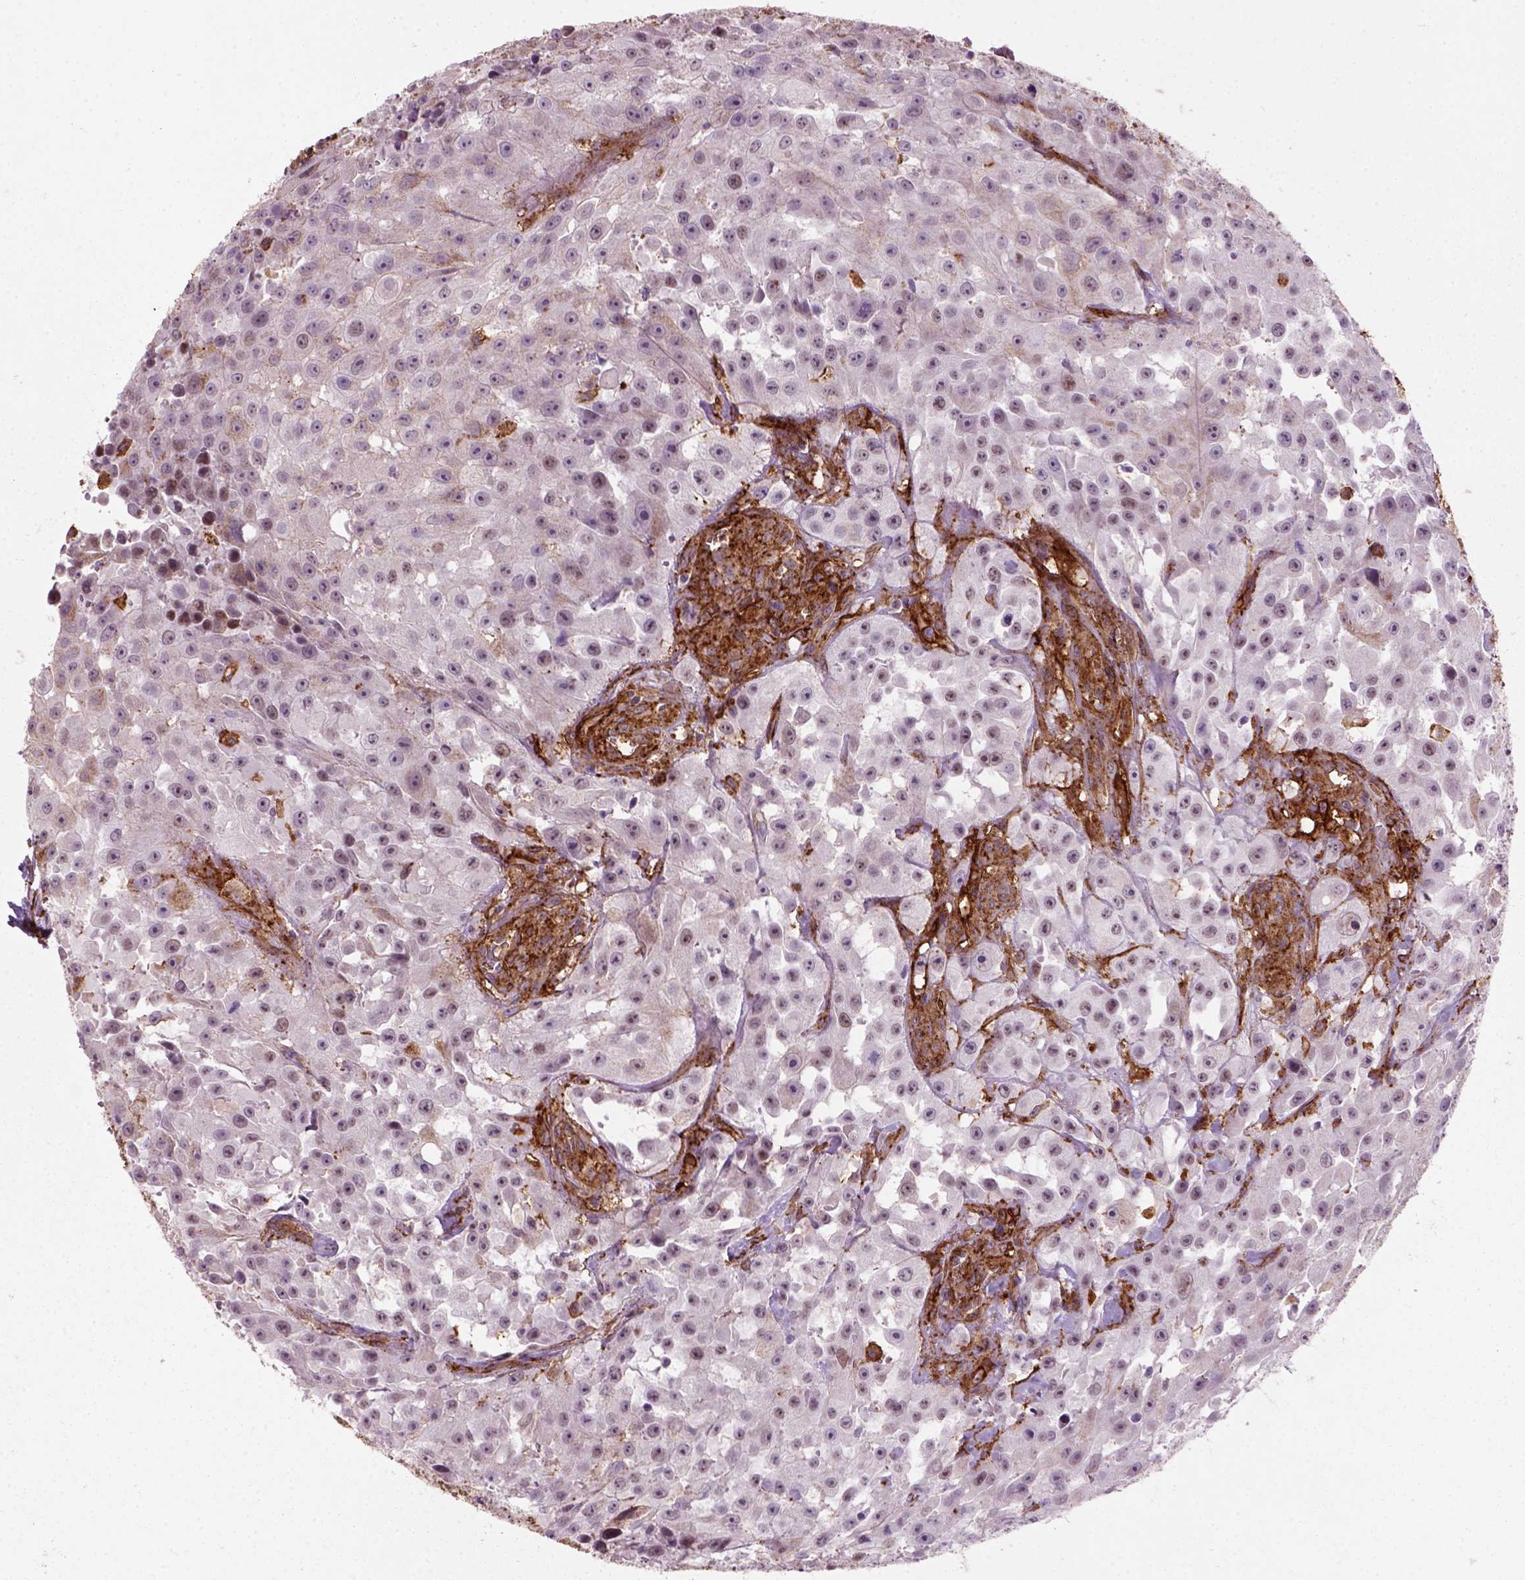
{"staining": {"intensity": "strong", "quantity": "<25%", "location": "cytoplasmic/membranous"}, "tissue": "urothelial cancer", "cell_type": "Tumor cells", "image_type": "cancer", "snomed": [{"axis": "morphology", "description": "Urothelial carcinoma, High grade"}, {"axis": "topography", "description": "Urinary bladder"}], "caption": "About <25% of tumor cells in urothelial cancer exhibit strong cytoplasmic/membranous protein expression as visualized by brown immunohistochemical staining.", "gene": "MARCKS", "patient": {"sex": "male", "age": 79}}